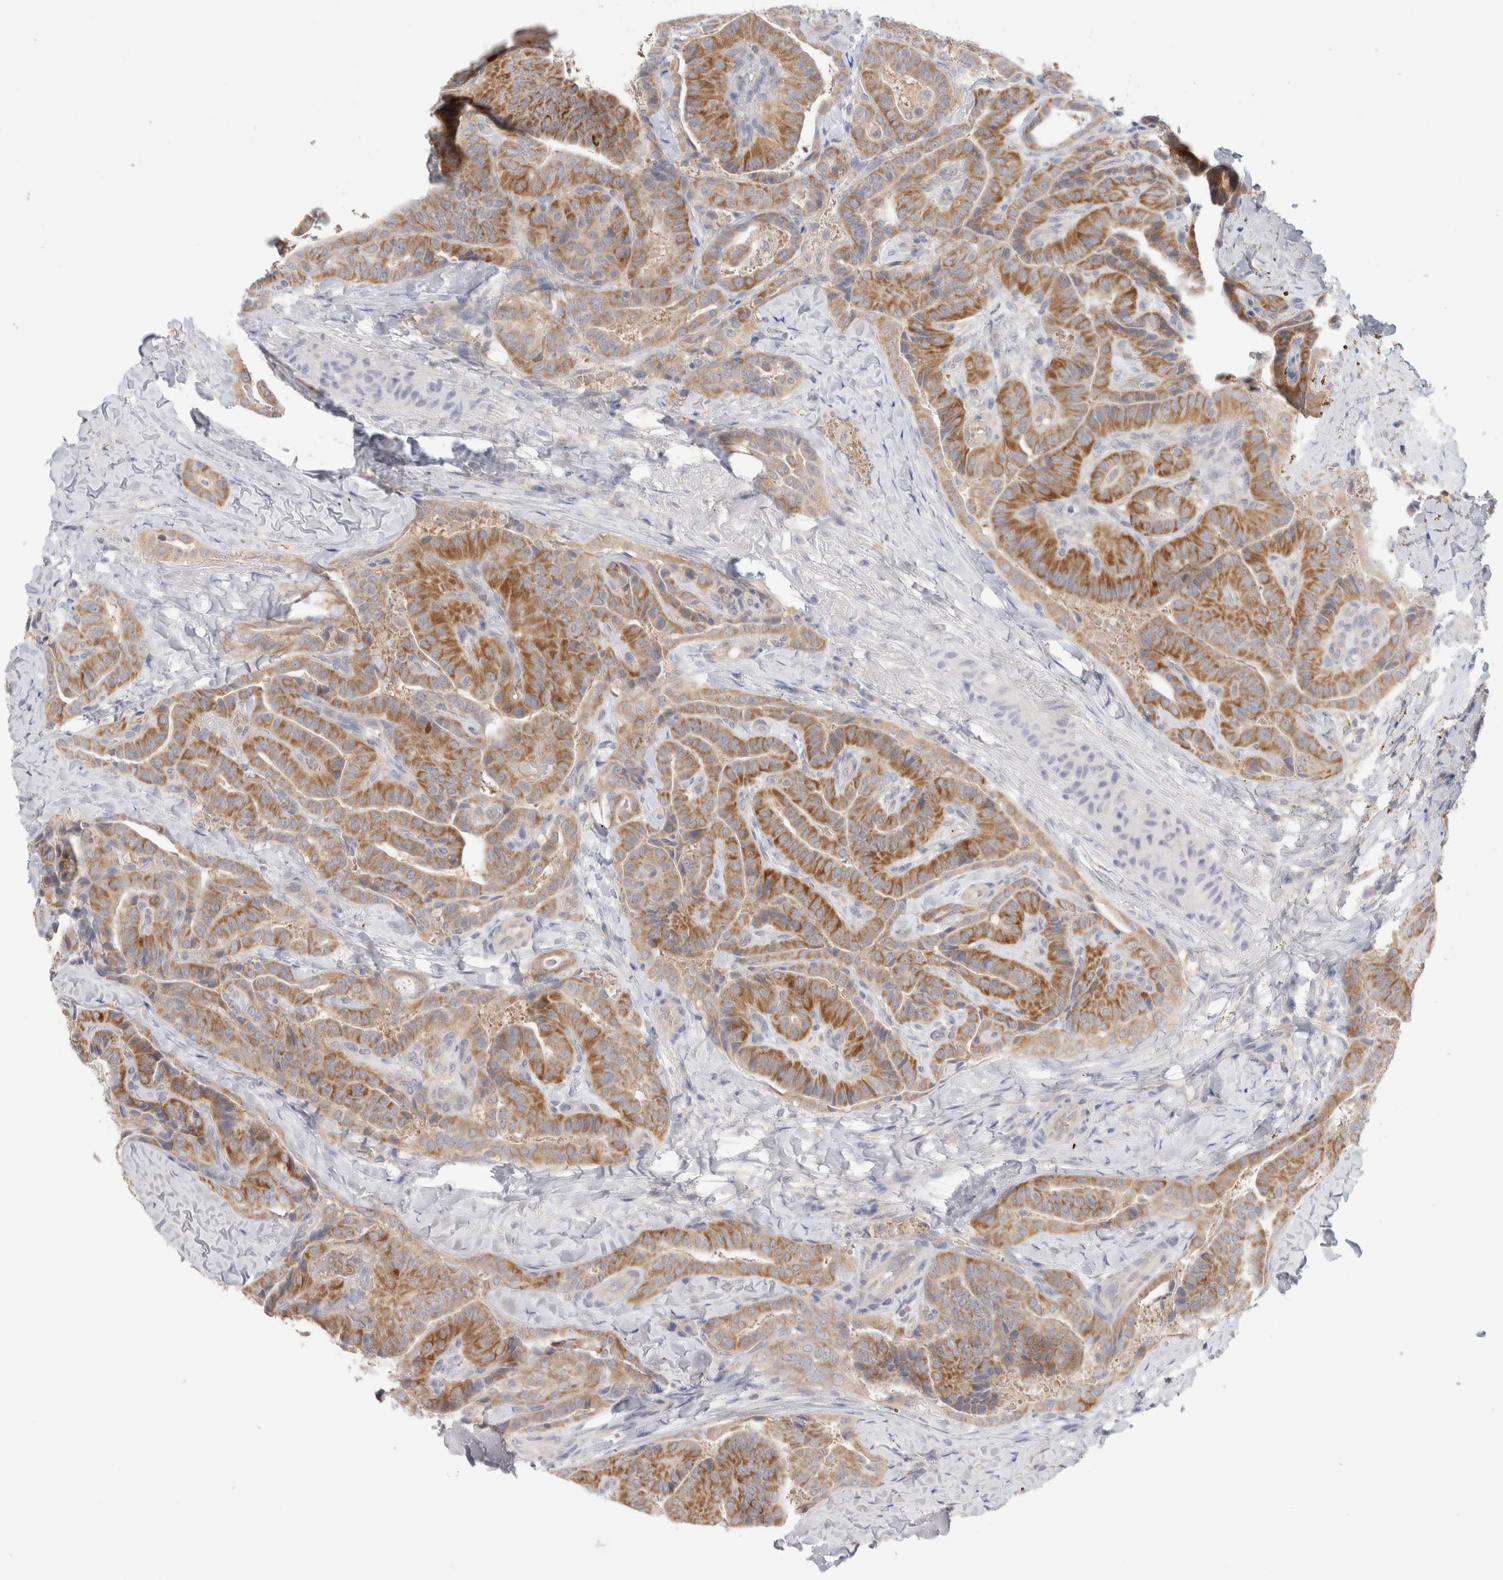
{"staining": {"intensity": "strong", "quantity": ">75%", "location": "cytoplasmic/membranous"}, "tissue": "thyroid cancer", "cell_type": "Tumor cells", "image_type": "cancer", "snomed": [{"axis": "morphology", "description": "Papillary adenocarcinoma, NOS"}, {"axis": "topography", "description": "Thyroid gland"}], "caption": "Brown immunohistochemical staining in human thyroid cancer demonstrates strong cytoplasmic/membranous expression in about >75% of tumor cells.", "gene": "NDOR1", "patient": {"sex": "male", "age": 77}}